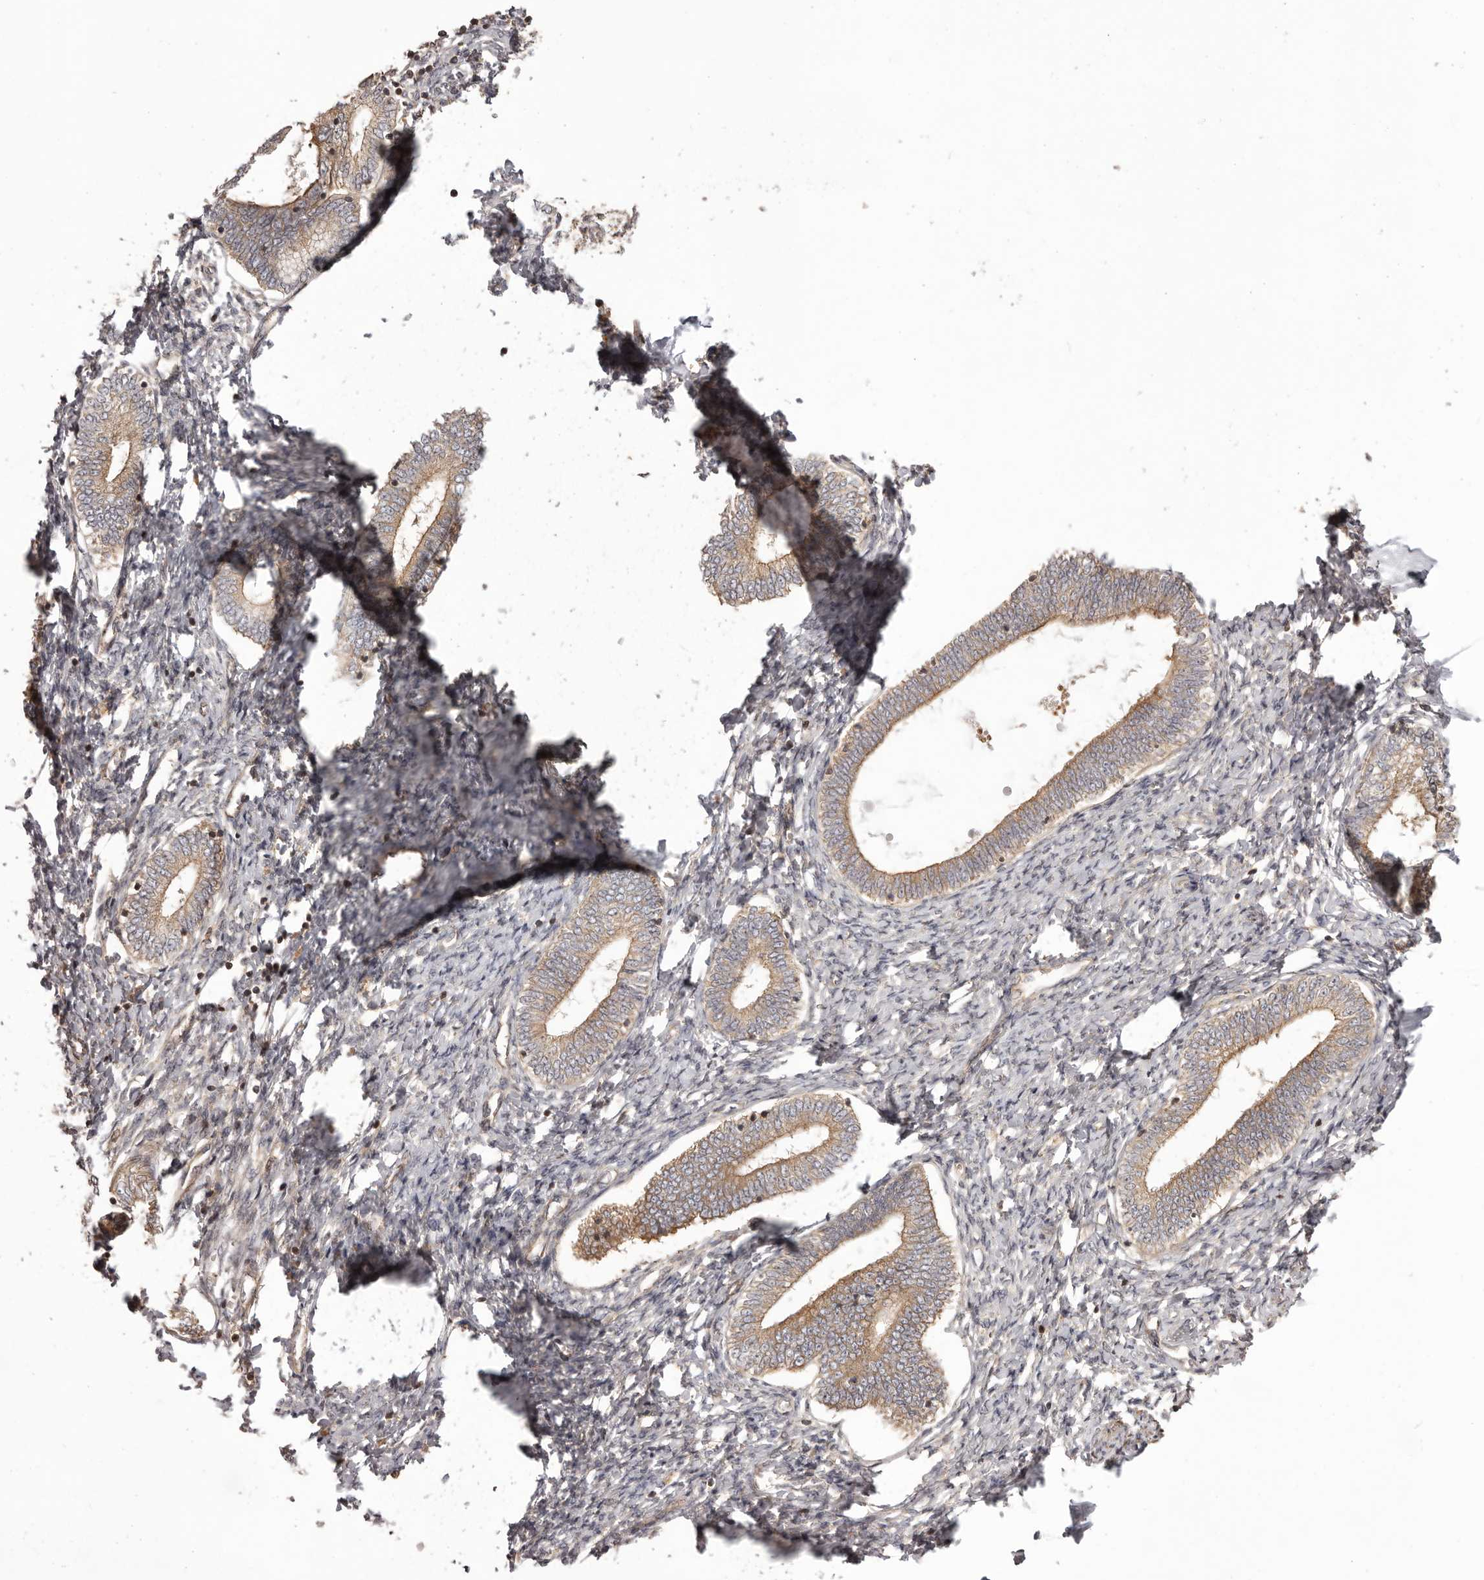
{"staining": {"intensity": "weak", "quantity": "<25%", "location": "cytoplasmic/membranous"}, "tissue": "endometrium", "cell_type": "Cells in endometrial stroma", "image_type": "normal", "snomed": [{"axis": "morphology", "description": "Normal tissue, NOS"}, {"axis": "topography", "description": "Endometrium"}], "caption": "Immunohistochemical staining of unremarkable endometrium reveals no significant staining in cells in endometrial stroma. Nuclei are stained in blue.", "gene": "NFKBIA", "patient": {"sex": "female", "age": 72}}